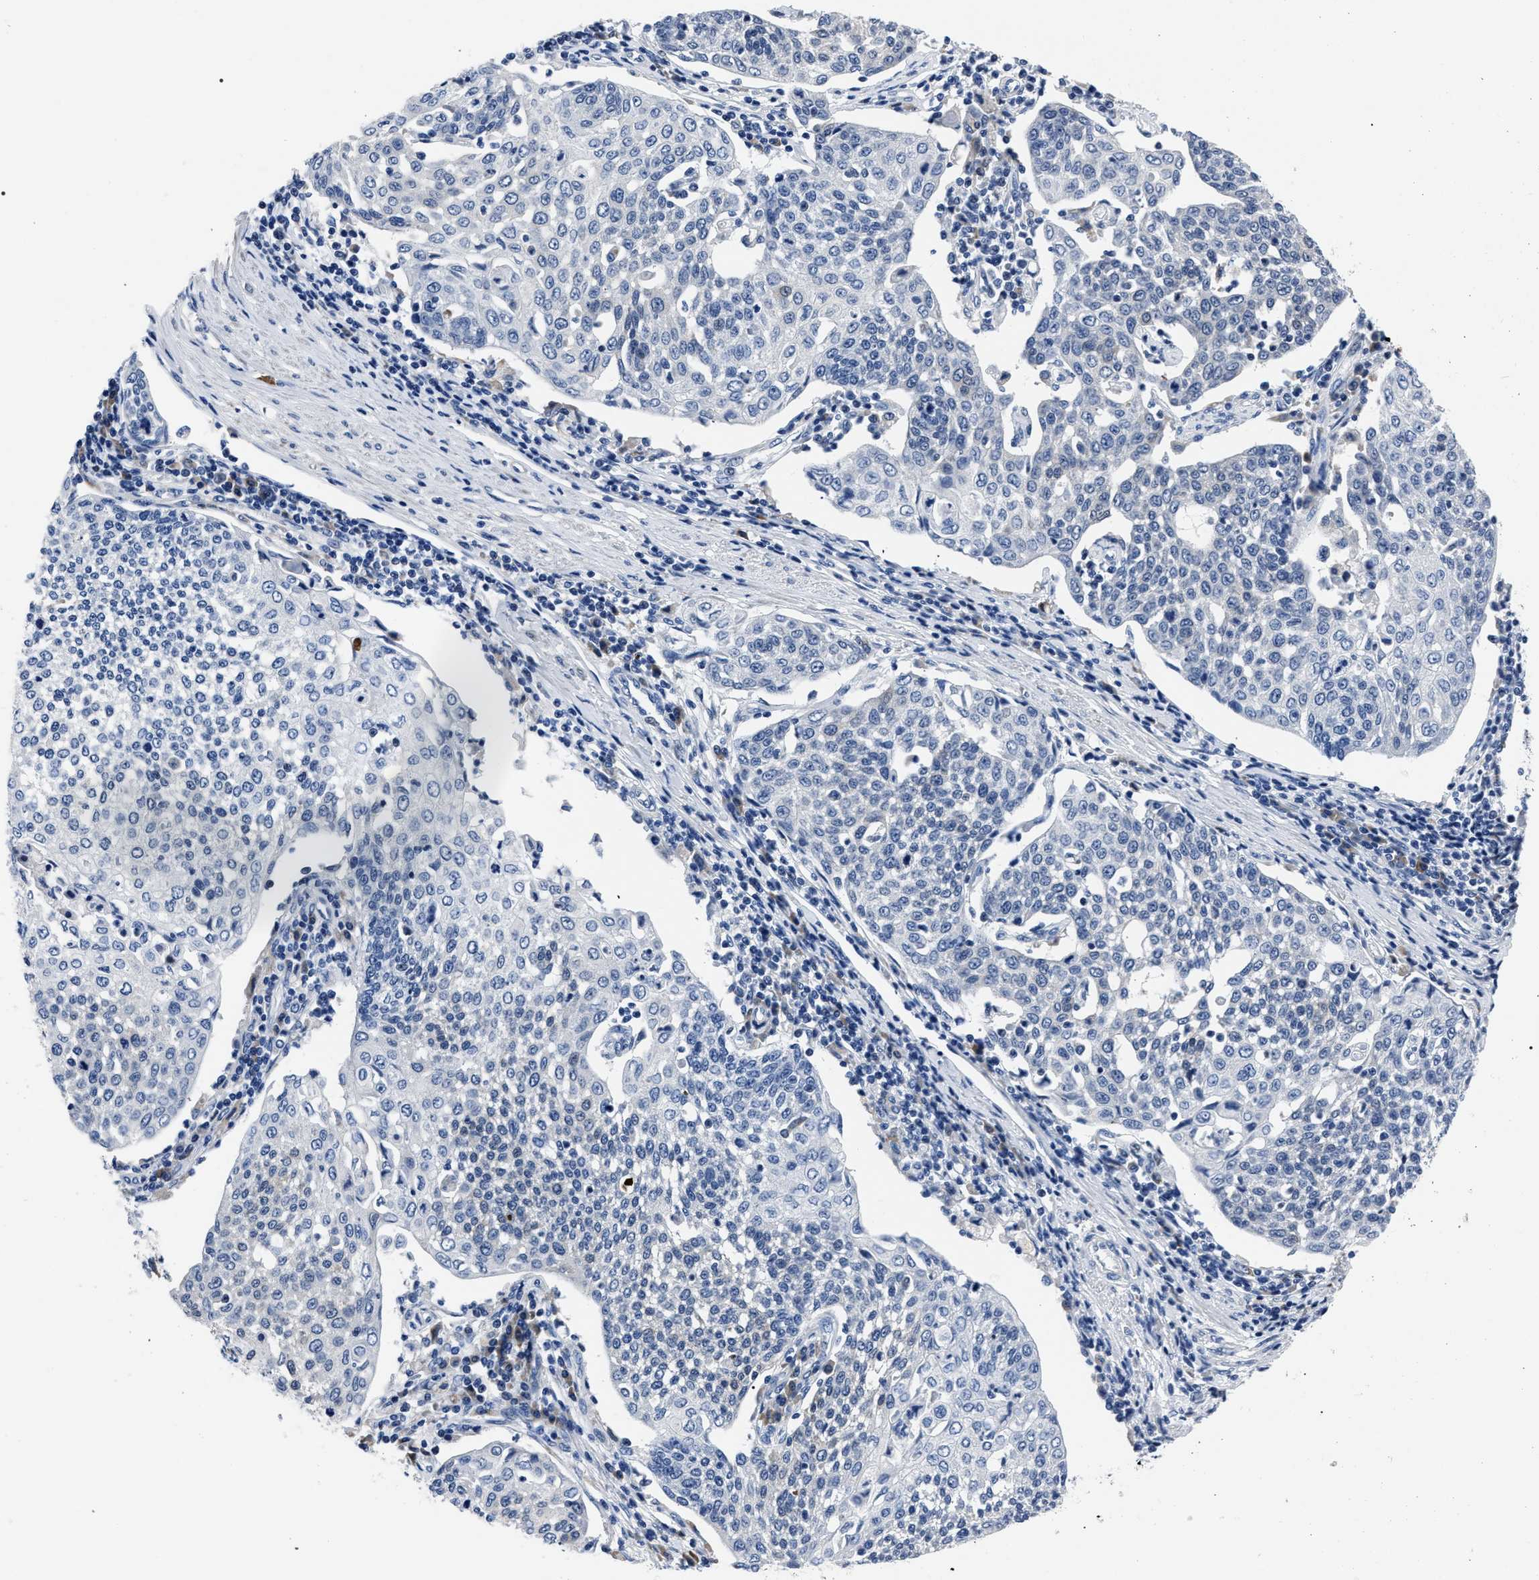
{"staining": {"intensity": "negative", "quantity": "none", "location": "none"}, "tissue": "cervical cancer", "cell_type": "Tumor cells", "image_type": "cancer", "snomed": [{"axis": "morphology", "description": "Squamous cell carcinoma, NOS"}, {"axis": "topography", "description": "Cervix"}], "caption": "This is an immunohistochemistry histopathology image of human cervical cancer (squamous cell carcinoma). There is no staining in tumor cells.", "gene": "MOV10L1", "patient": {"sex": "female", "age": 34}}